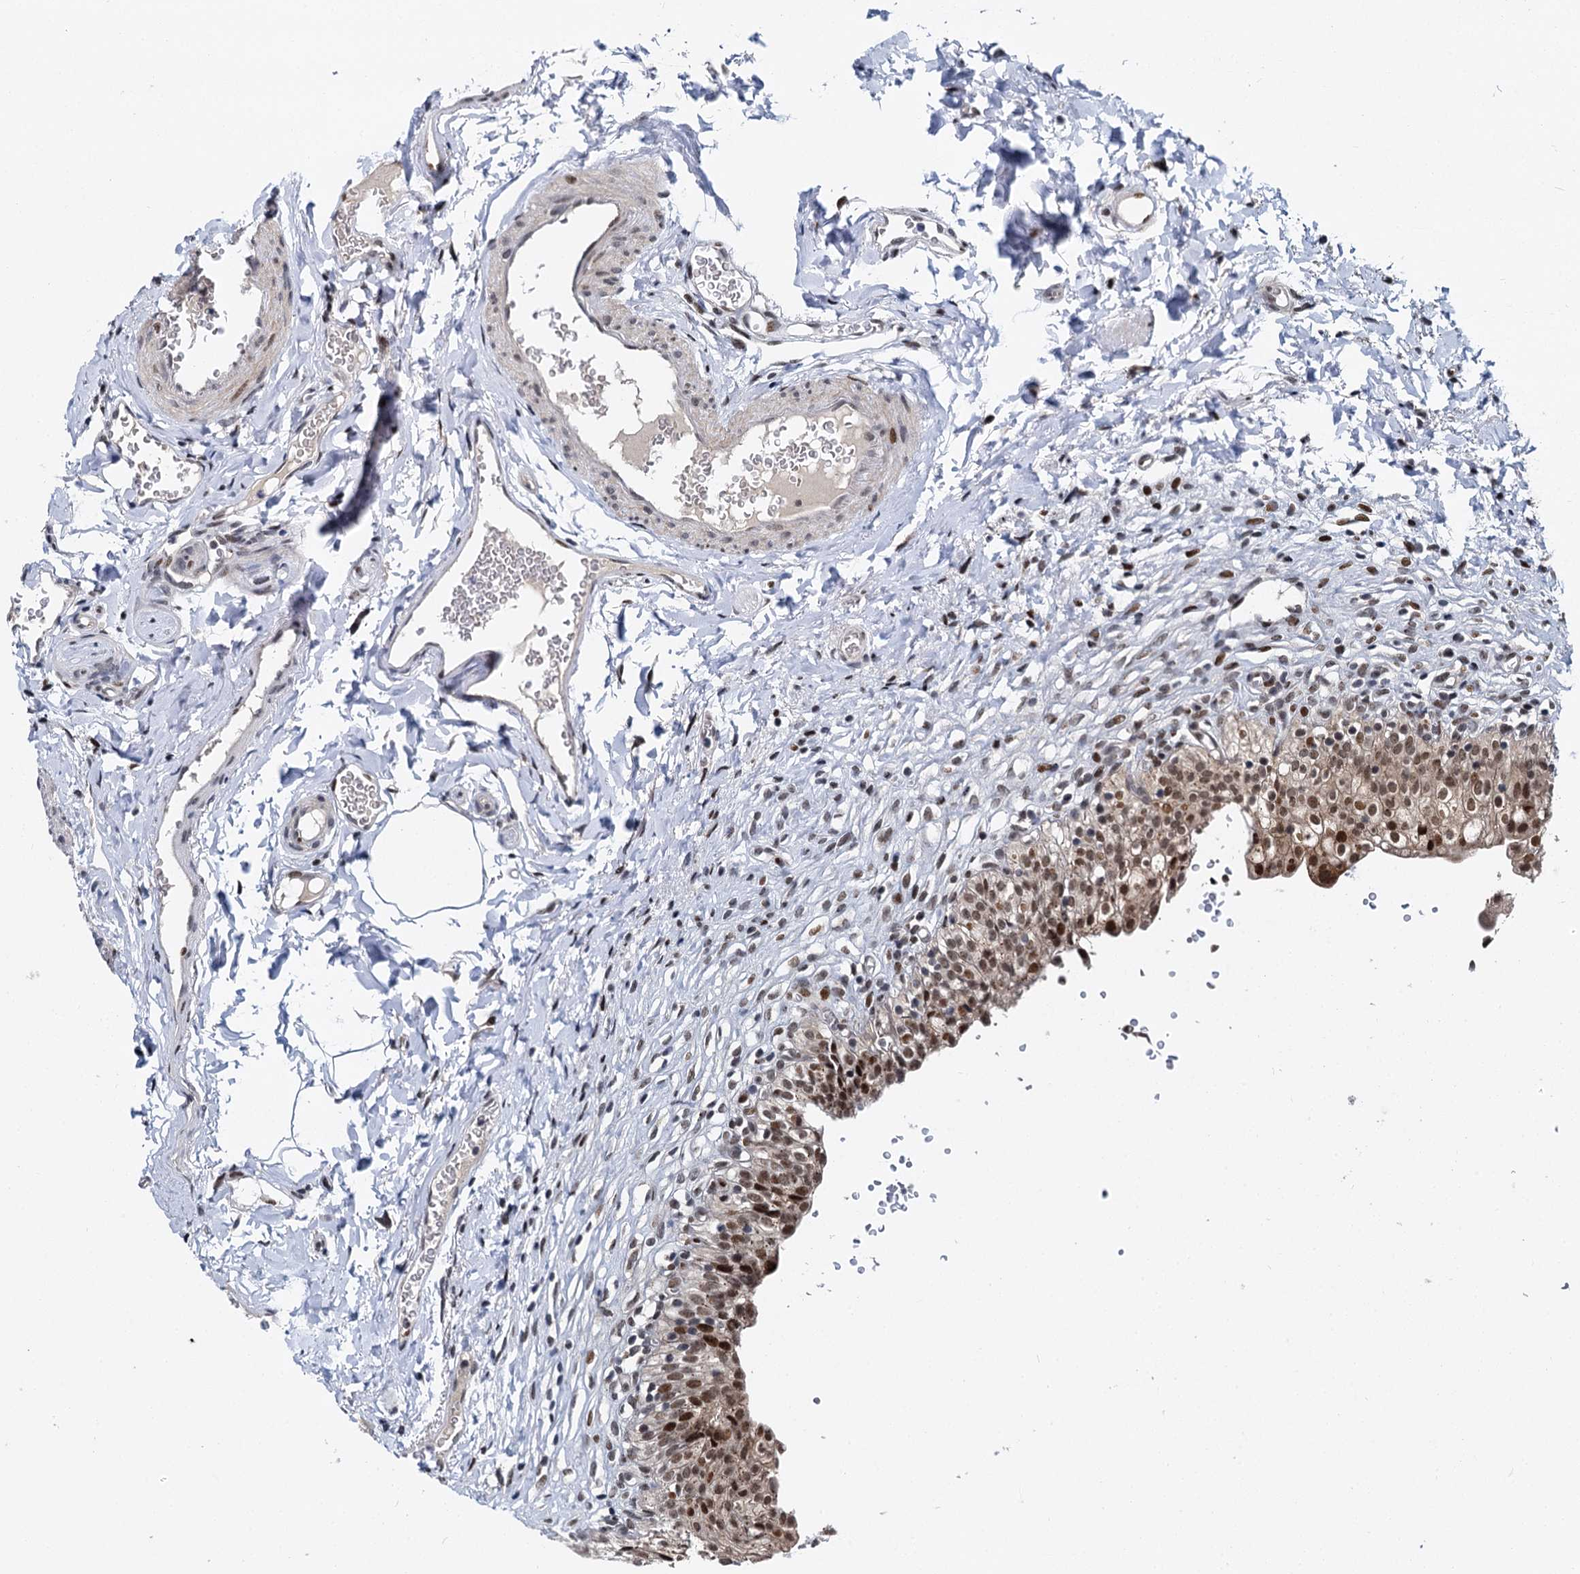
{"staining": {"intensity": "moderate", "quantity": ">75%", "location": "nuclear"}, "tissue": "urinary bladder", "cell_type": "Urothelial cells", "image_type": "normal", "snomed": [{"axis": "morphology", "description": "Normal tissue, NOS"}, {"axis": "topography", "description": "Urinary bladder"}], "caption": "Benign urinary bladder exhibits moderate nuclear expression in approximately >75% of urothelial cells (DAB IHC with brightfield microscopy, high magnification)..", "gene": "RUFY2", "patient": {"sex": "male", "age": 55}}